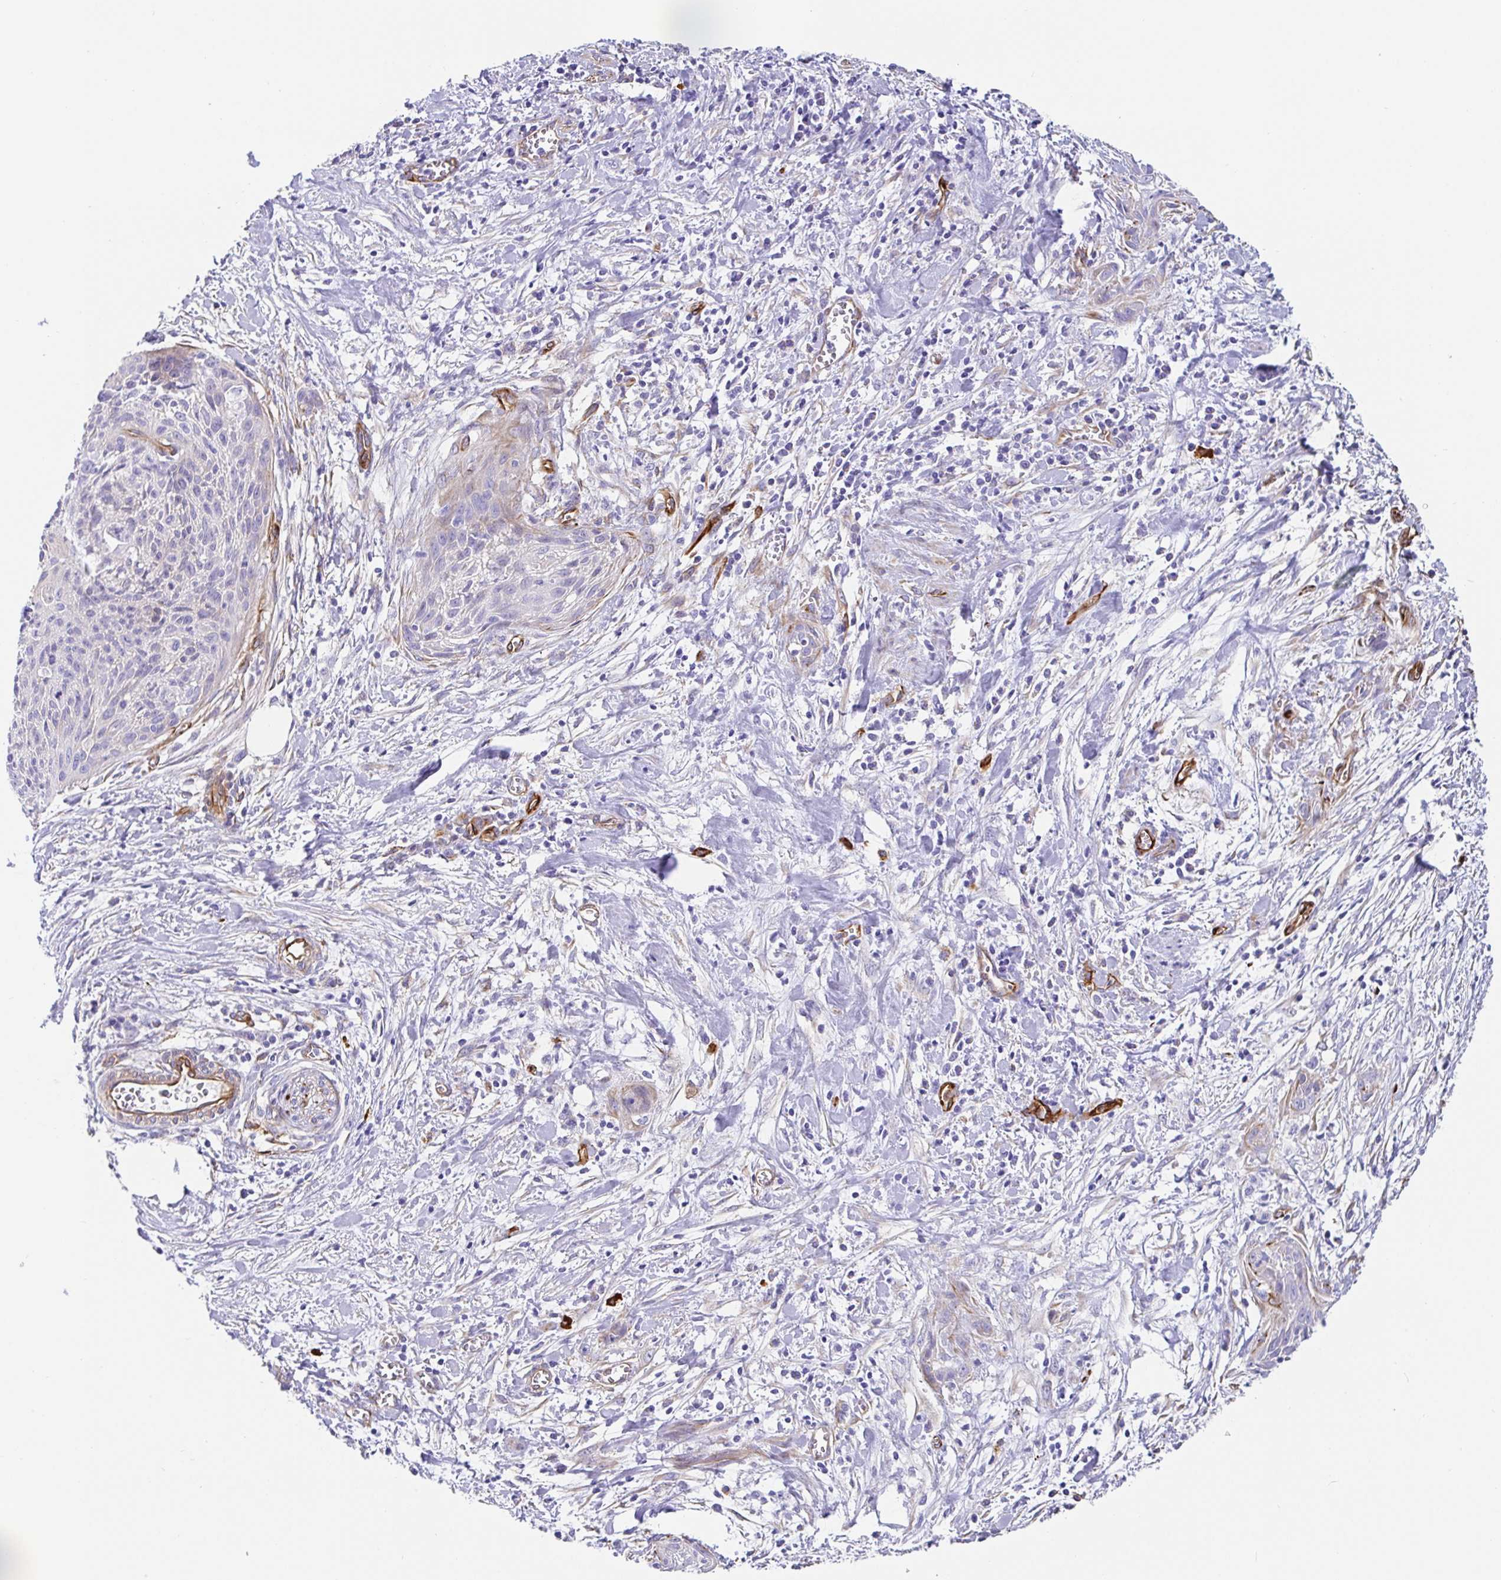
{"staining": {"intensity": "negative", "quantity": "none", "location": "none"}, "tissue": "cervical cancer", "cell_type": "Tumor cells", "image_type": "cancer", "snomed": [{"axis": "morphology", "description": "Squamous cell carcinoma, NOS"}, {"axis": "topography", "description": "Cervix"}], "caption": "High magnification brightfield microscopy of squamous cell carcinoma (cervical) stained with DAB (brown) and counterstained with hematoxylin (blue): tumor cells show no significant expression.", "gene": "DOCK1", "patient": {"sex": "female", "age": 55}}